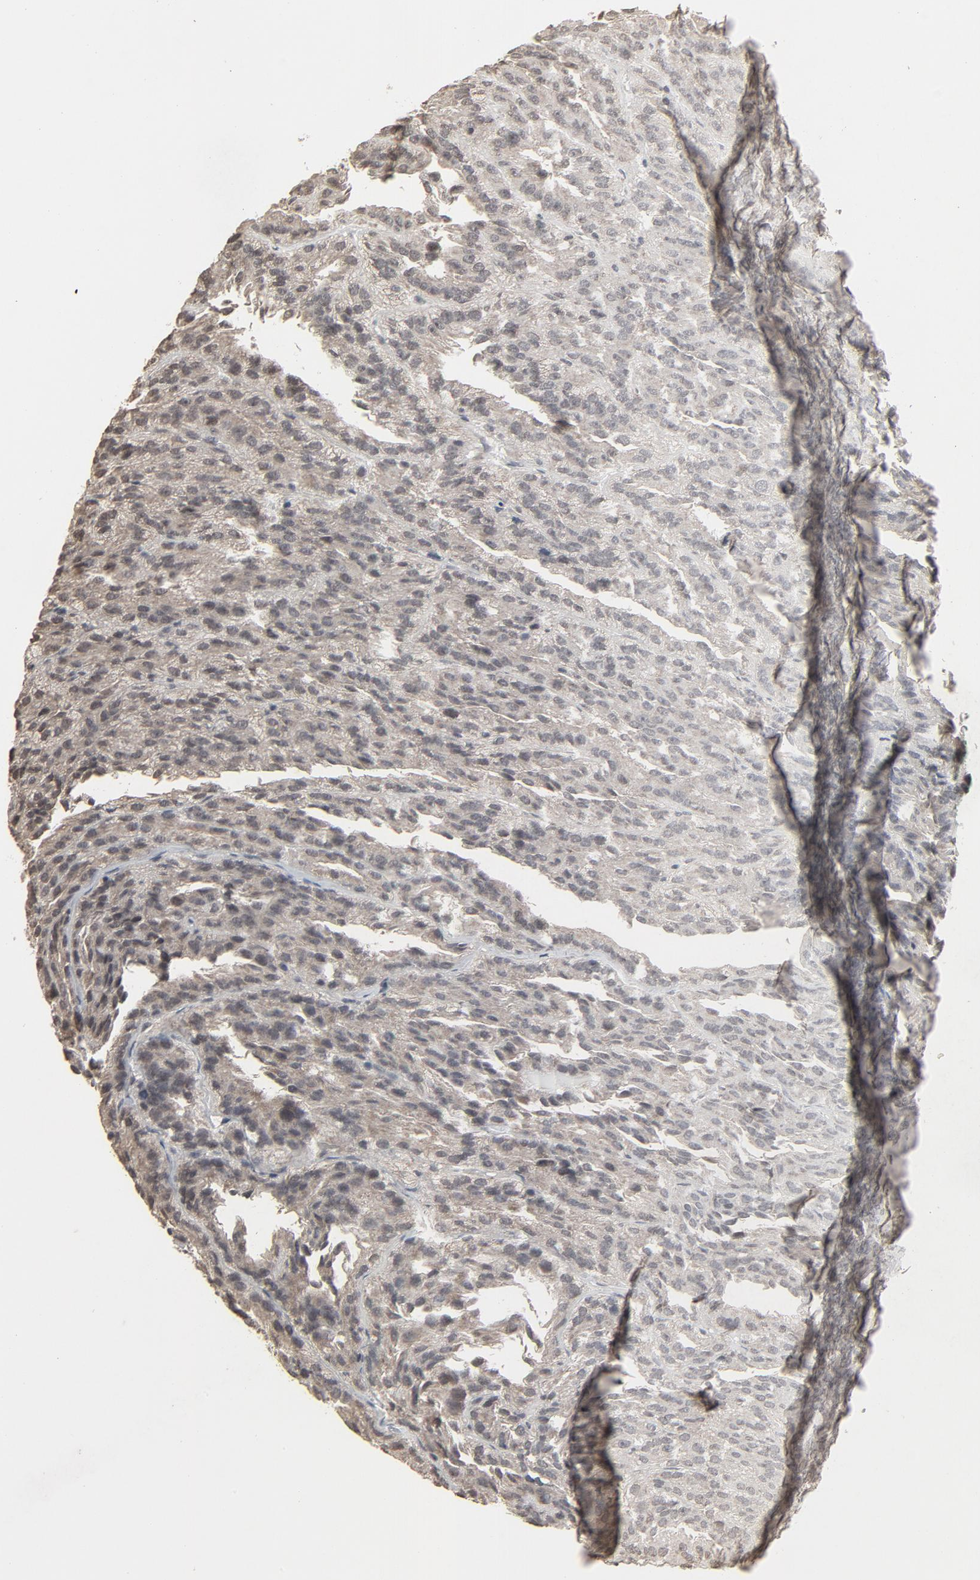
{"staining": {"intensity": "weak", "quantity": "25%-75%", "location": "cytoplasmic/membranous,nuclear"}, "tissue": "renal cancer", "cell_type": "Tumor cells", "image_type": "cancer", "snomed": [{"axis": "morphology", "description": "Adenocarcinoma, NOS"}, {"axis": "topography", "description": "Kidney"}], "caption": "Immunohistochemistry (IHC) (DAB (3,3'-diaminobenzidine)) staining of human renal cancer reveals weak cytoplasmic/membranous and nuclear protein positivity in about 25%-75% of tumor cells.", "gene": "POM121", "patient": {"sex": "male", "age": 46}}